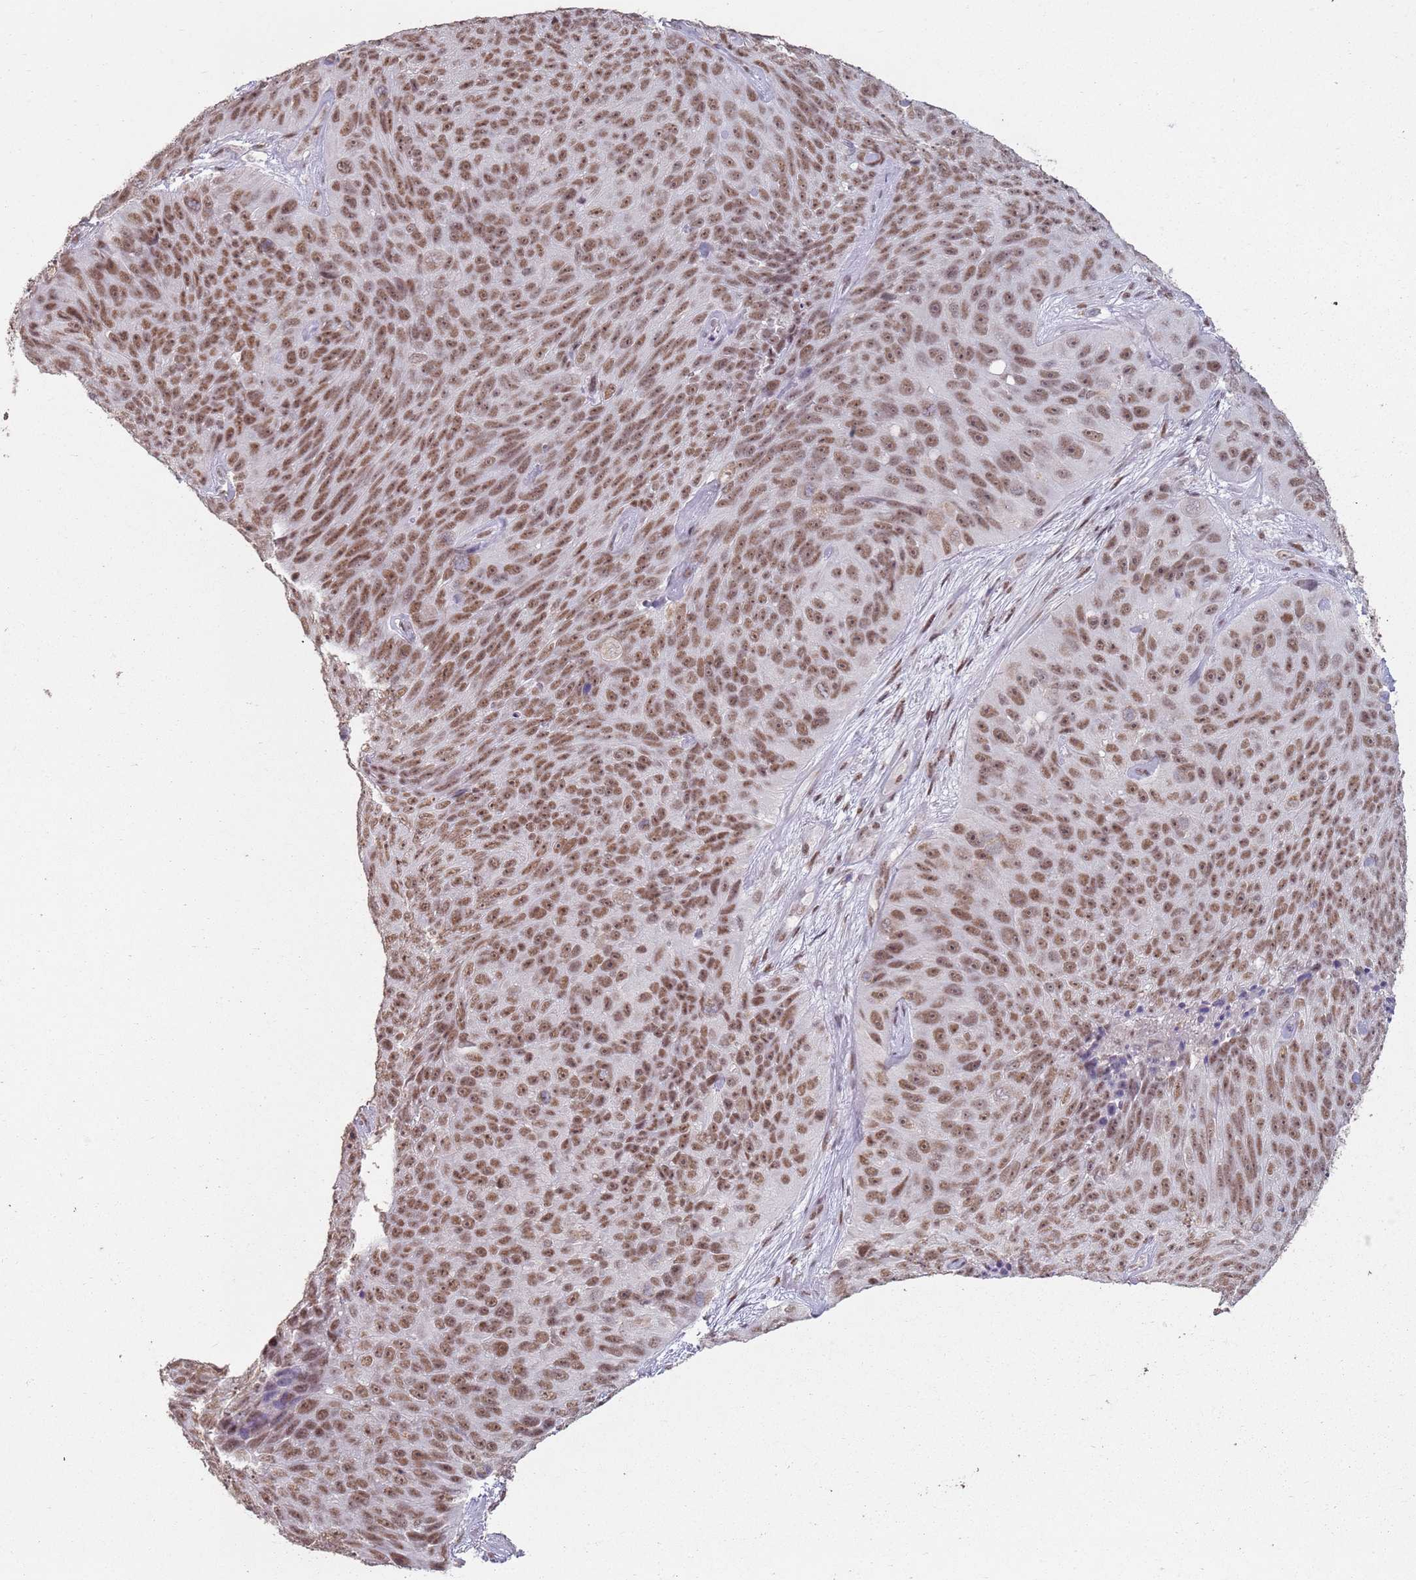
{"staining": {"intensity": "moderate", "quantity": ">75%", "location": "nuclear"}, "tissue": "skin cancer", "cell_type": "Tumor cells", "image_type": "cancer", "snomed": [{"axis": "morphology", "description": "Squamous cell carcinoma, NOS"}, {"axis": "topography", "description": "Skin"}], "caption": "DAB immunohistochemical staining of human squamous cell carcinoma (skin) exhibits moderate nuclear protein staining in approximately >75% of tumor cells. (IHC, brightfield microscopy, high magnification).", "gene": "ARL14EP", "patient": {"sex": "female", "age": 87}}